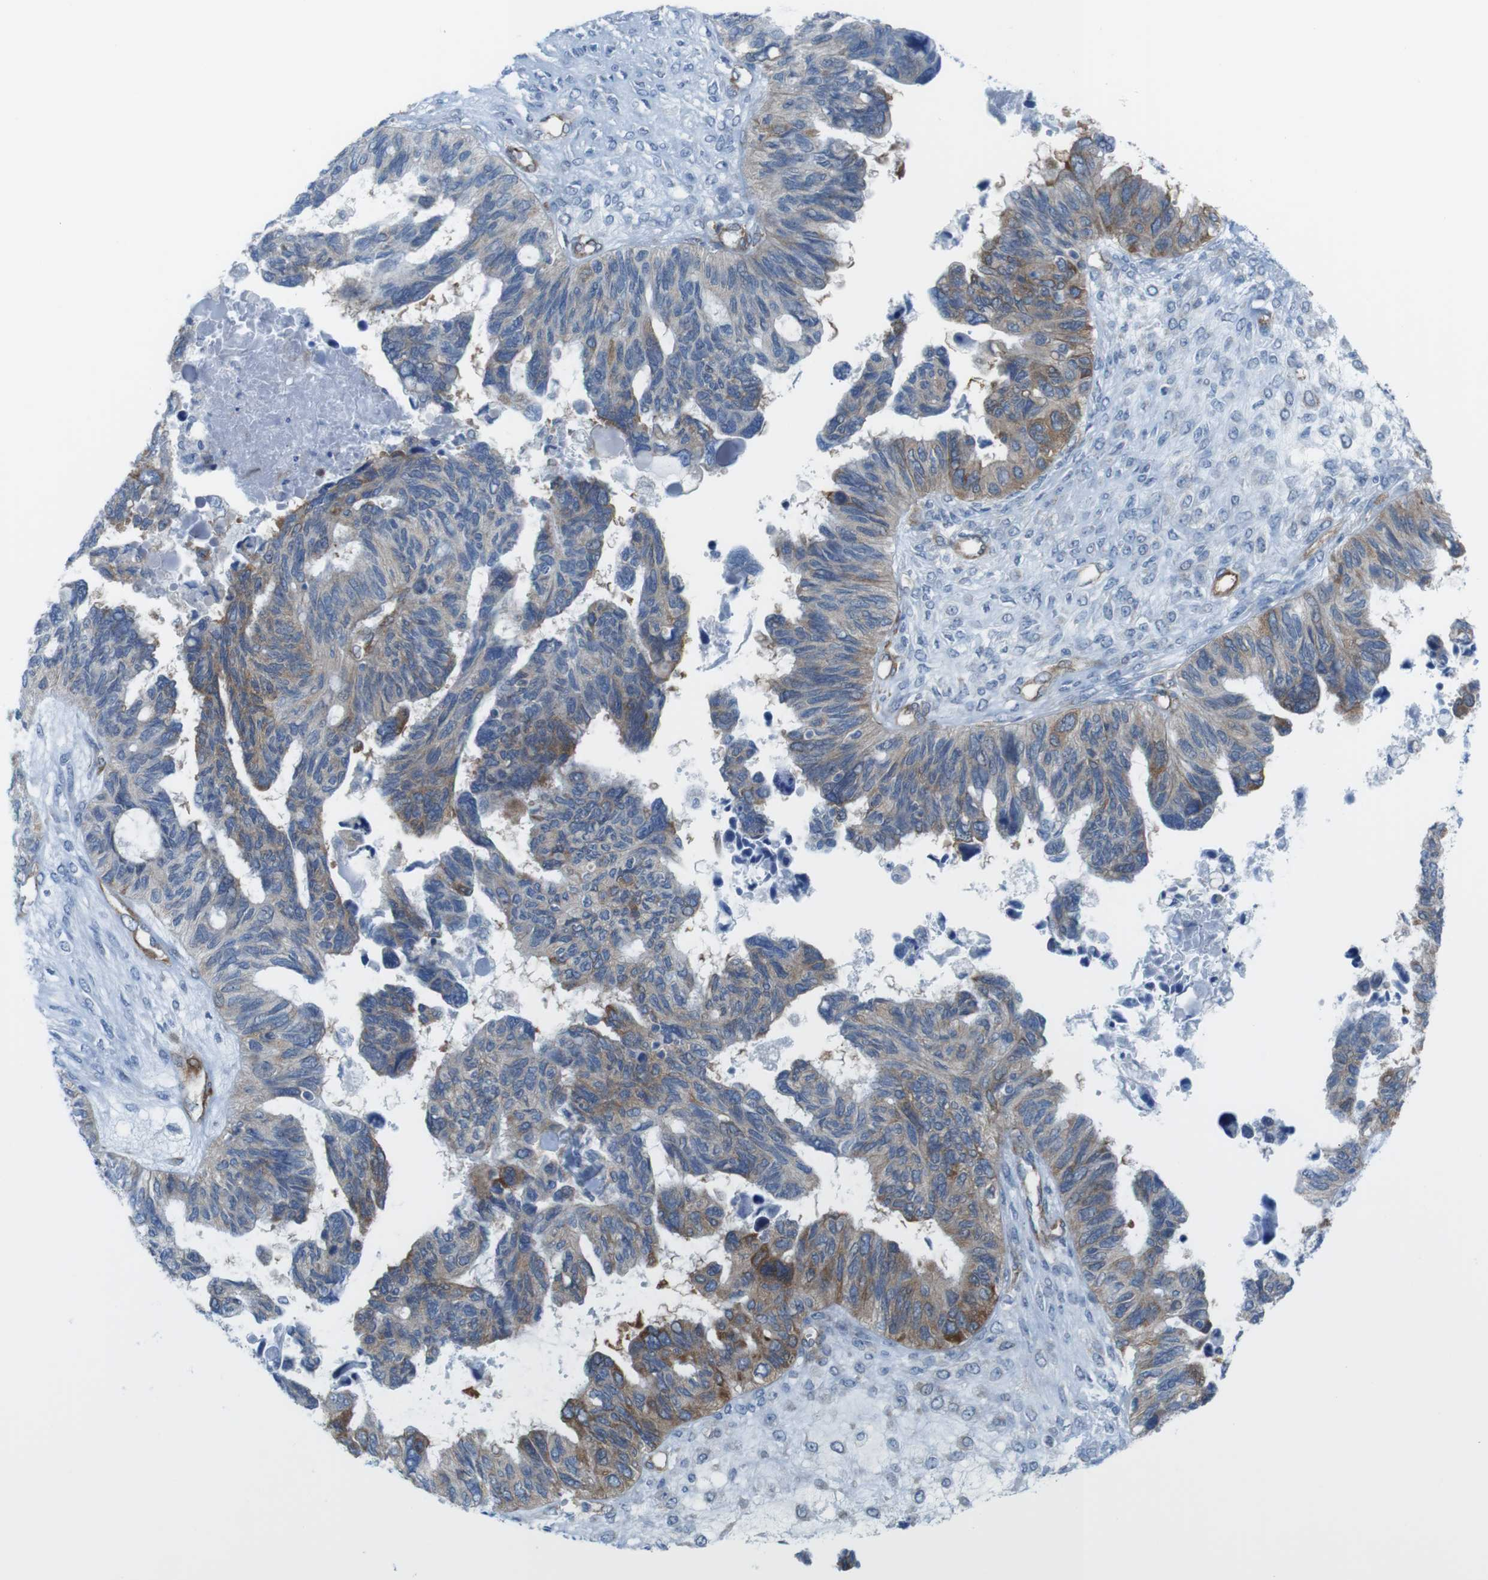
{"staining": {"intensity": "moderate", "quantity": ">75%", "location": "cytoplasmic/membranous"}, "tissue": "ovarian cancer", "cell_type": "Tumor cells", "image_type": "cancer", "snomed": [{"axis": "morphology", "description": "Cystadenocarcinoma, serous, NOS"}, {"axis": "topography", "description": "Ovary"}], "caption": "Tumor cells reveal medium levels of moderate cytoplasmic/membranous staining in about >75% of cells in ovarian cancer (serous cystadenocarcinoma).", "gene": "DIAPH2", "patient": {"sex": "female", "age": 79}}